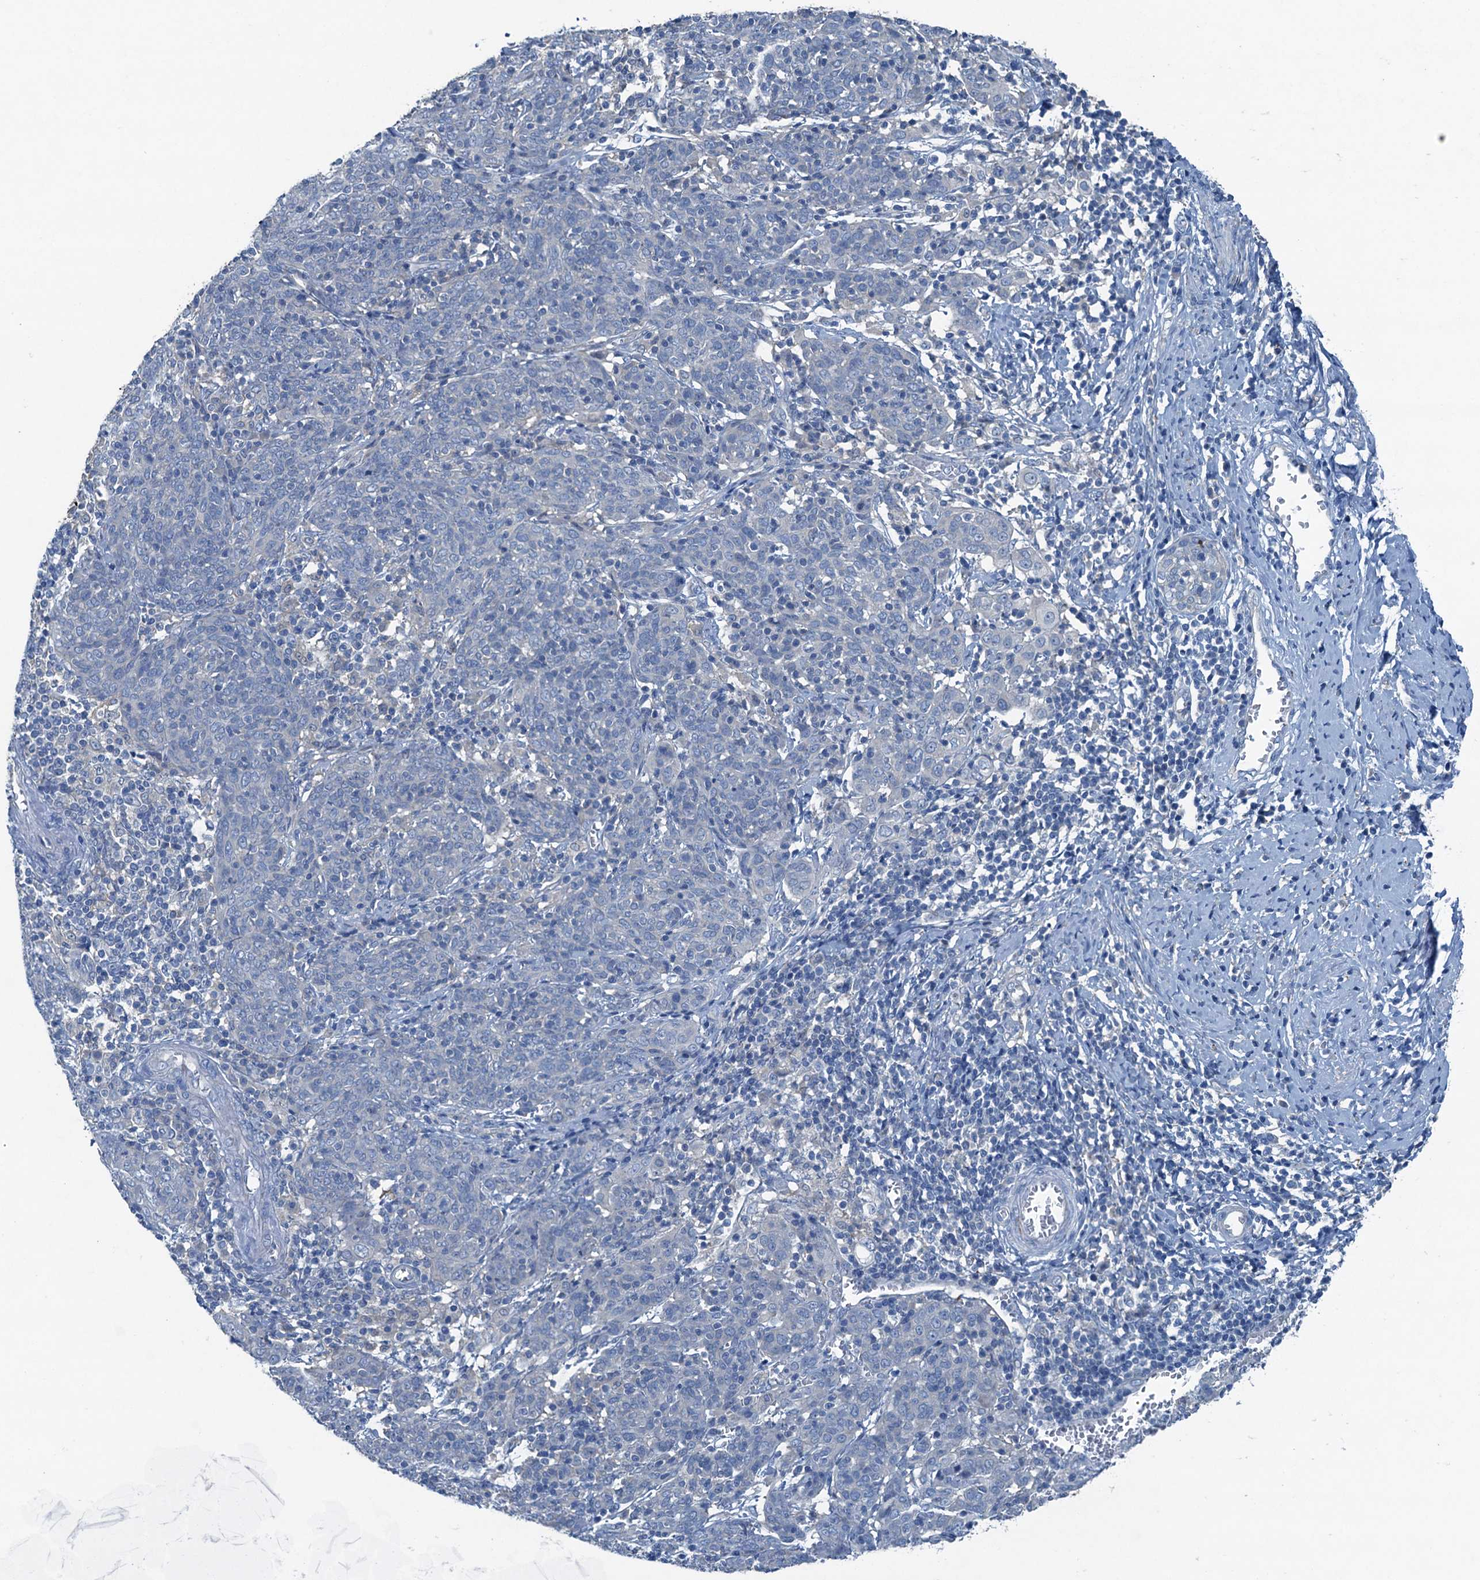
{"staining": {"intensity": "negative", "quantity": "none", "location": "none"}, "tissue": "cervical cancer", "cell_type": "Tumor cells", "image_type": "cancer", "snomed": [{"axis": "morphology", "description": "Squamous cell carcinoma, NOS"}, {"axis": "topography", "description": "Cervix"}], "caption": "Immunohistochemistry micrograph of cervical squamous cell carcinoma stained for a protein (brown), which reveals no staining in tumor cells. Nuclei are stained in blue.", "gene": "CBLIF", "patient": {"sex": "female", "age": 67}}